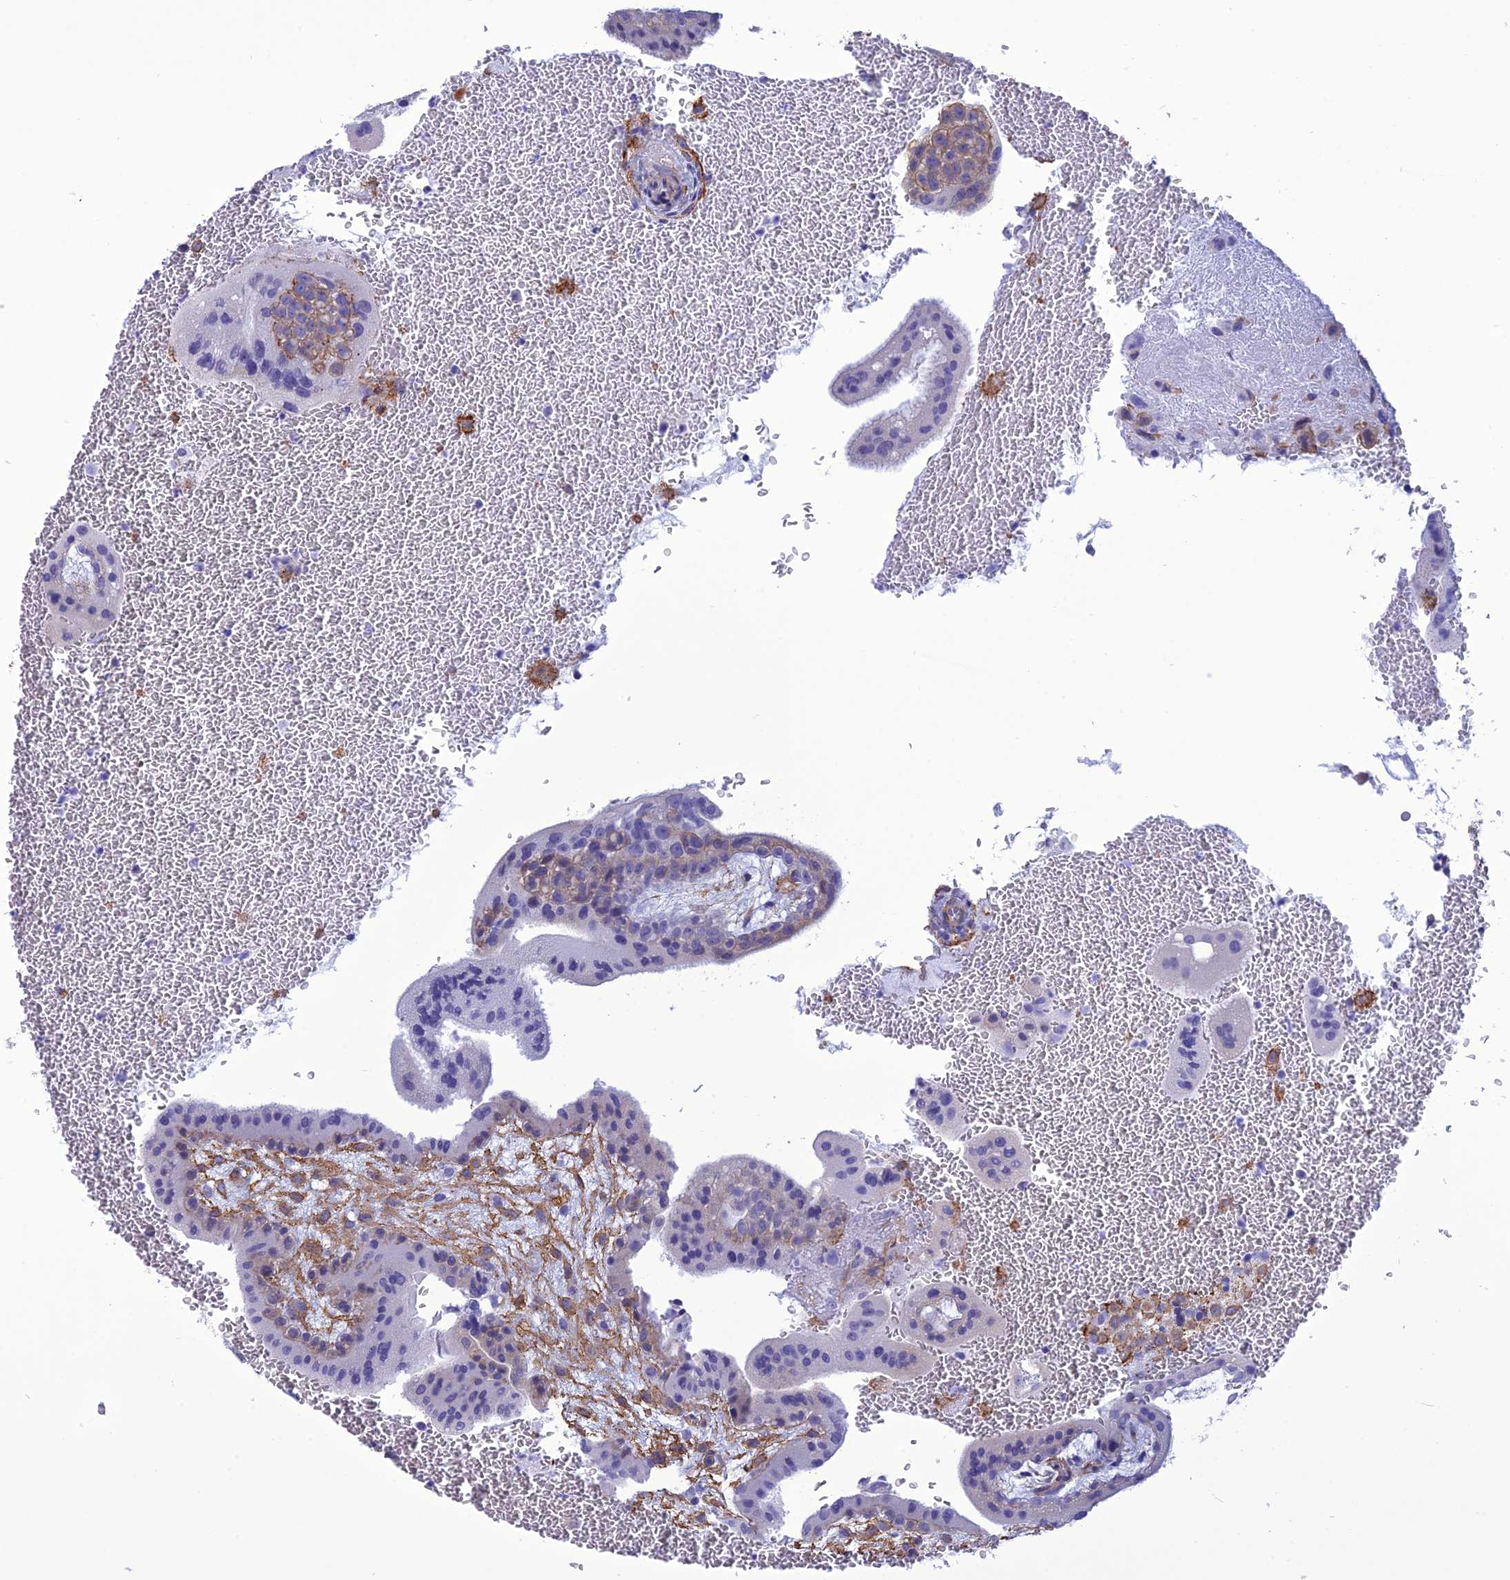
{"staining": {"intensity": "negative", "quantity": "none", "location": "none"}, "tissue": "placenta", "cell_type": "Trophoblastic cells", "image_type": "normal", "snomed": [{"axis": "morphology", "description": "Normal tissue, NOS"}, {"axis": "topography", "description": "Placenta"}], "caption": "The micrograph shows no staining of trophoblastic cells in unremarkable placenta. Brightfield microscopy of IHC stained with DAB (brown) and hematoxylin (blue), captured at high magnification.", "gene": "NKD1", "patient": {"sex": "female", "age": 35}}